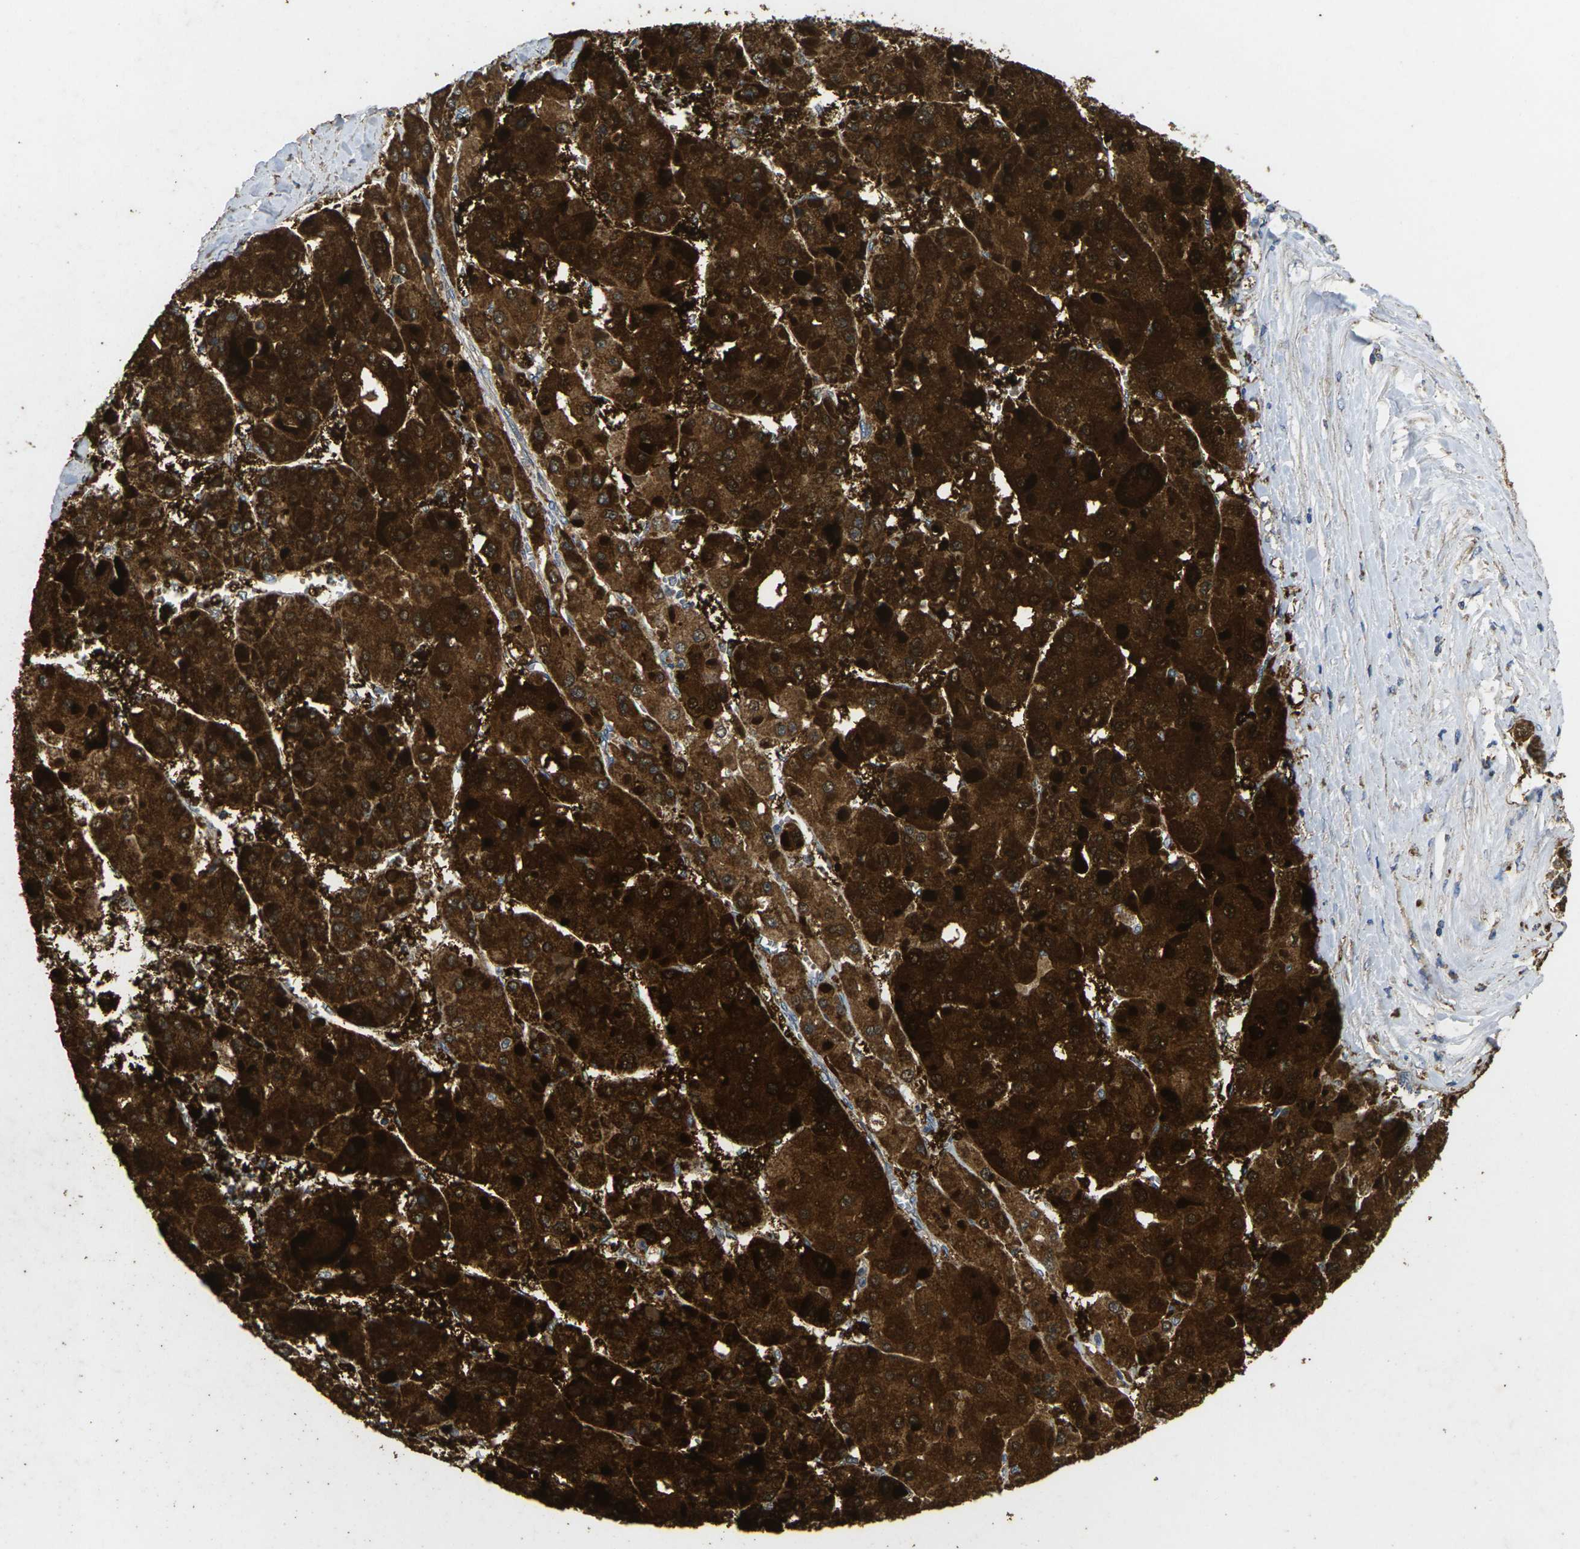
{"staining": {"intensity": "strong", "quantity": ">75%", "location": "cytoplasmic/membranous,nuclear"}, "tissue": "liver cancer", "cell_type": "Tumor cells", "image_type": "cancer", "snomed": [{"axis": "morphology", "description": "Carcinoma, Hepatocellular, NOS"}, {"axis": "topography", "description": "Liver"}], "caption": "This is a histology image of IHC staining of hepatocellular carcinoma (liver), which shows strong staining in the cytoplasmic/membranous and nuclear of tumor cells.", "gene": "MAPK11", "patient": {"sex": "female", "age": 73}}